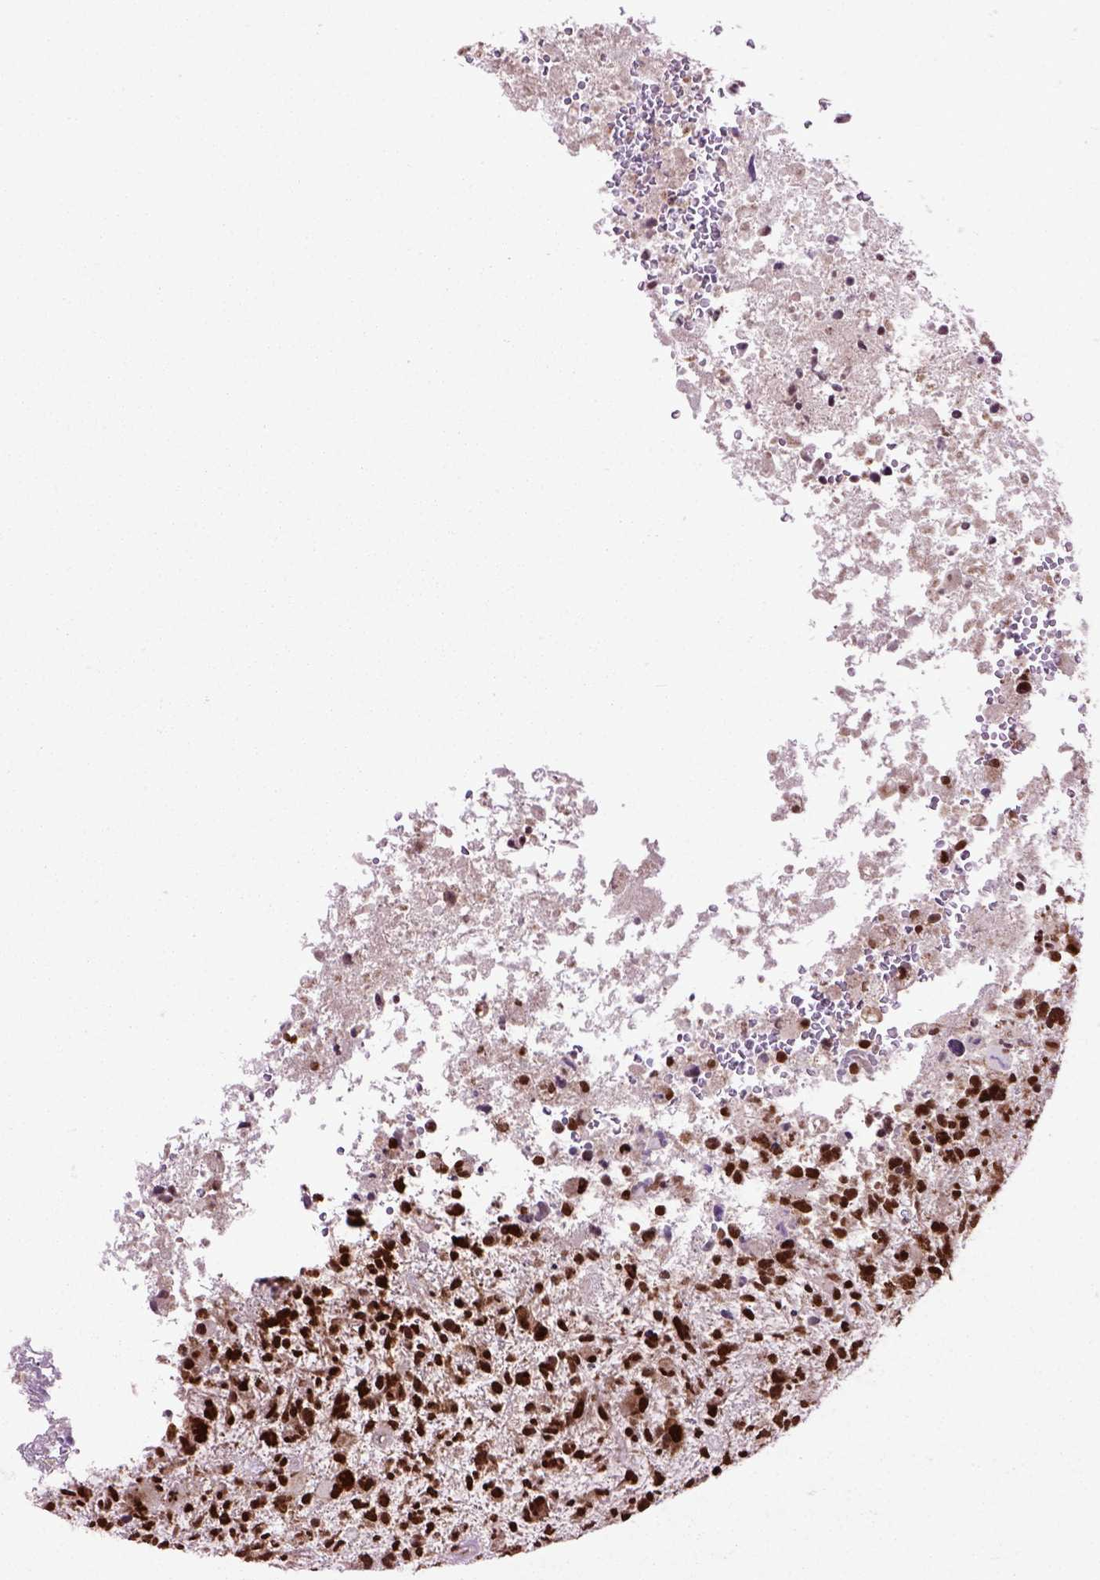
{"staining": {"intensity": "strong", "quantity": ">75%", "location": "nuclear"}, "tissue": "glioma", "cell_type": "Tumor cells", "image_type": "cancer", "snomed": [{"axis": "morphology", "description": "Glioma, malignant, High grade"}, {"axis": "topography", "description": "Brain"}], "caption": "Tumor cells exhibit strong nuclear positivity in approximately >75% of cells in high-grade glioma (malignant).", "gene": "CELF1", "patient": {"sex": "female", "age": 71}}